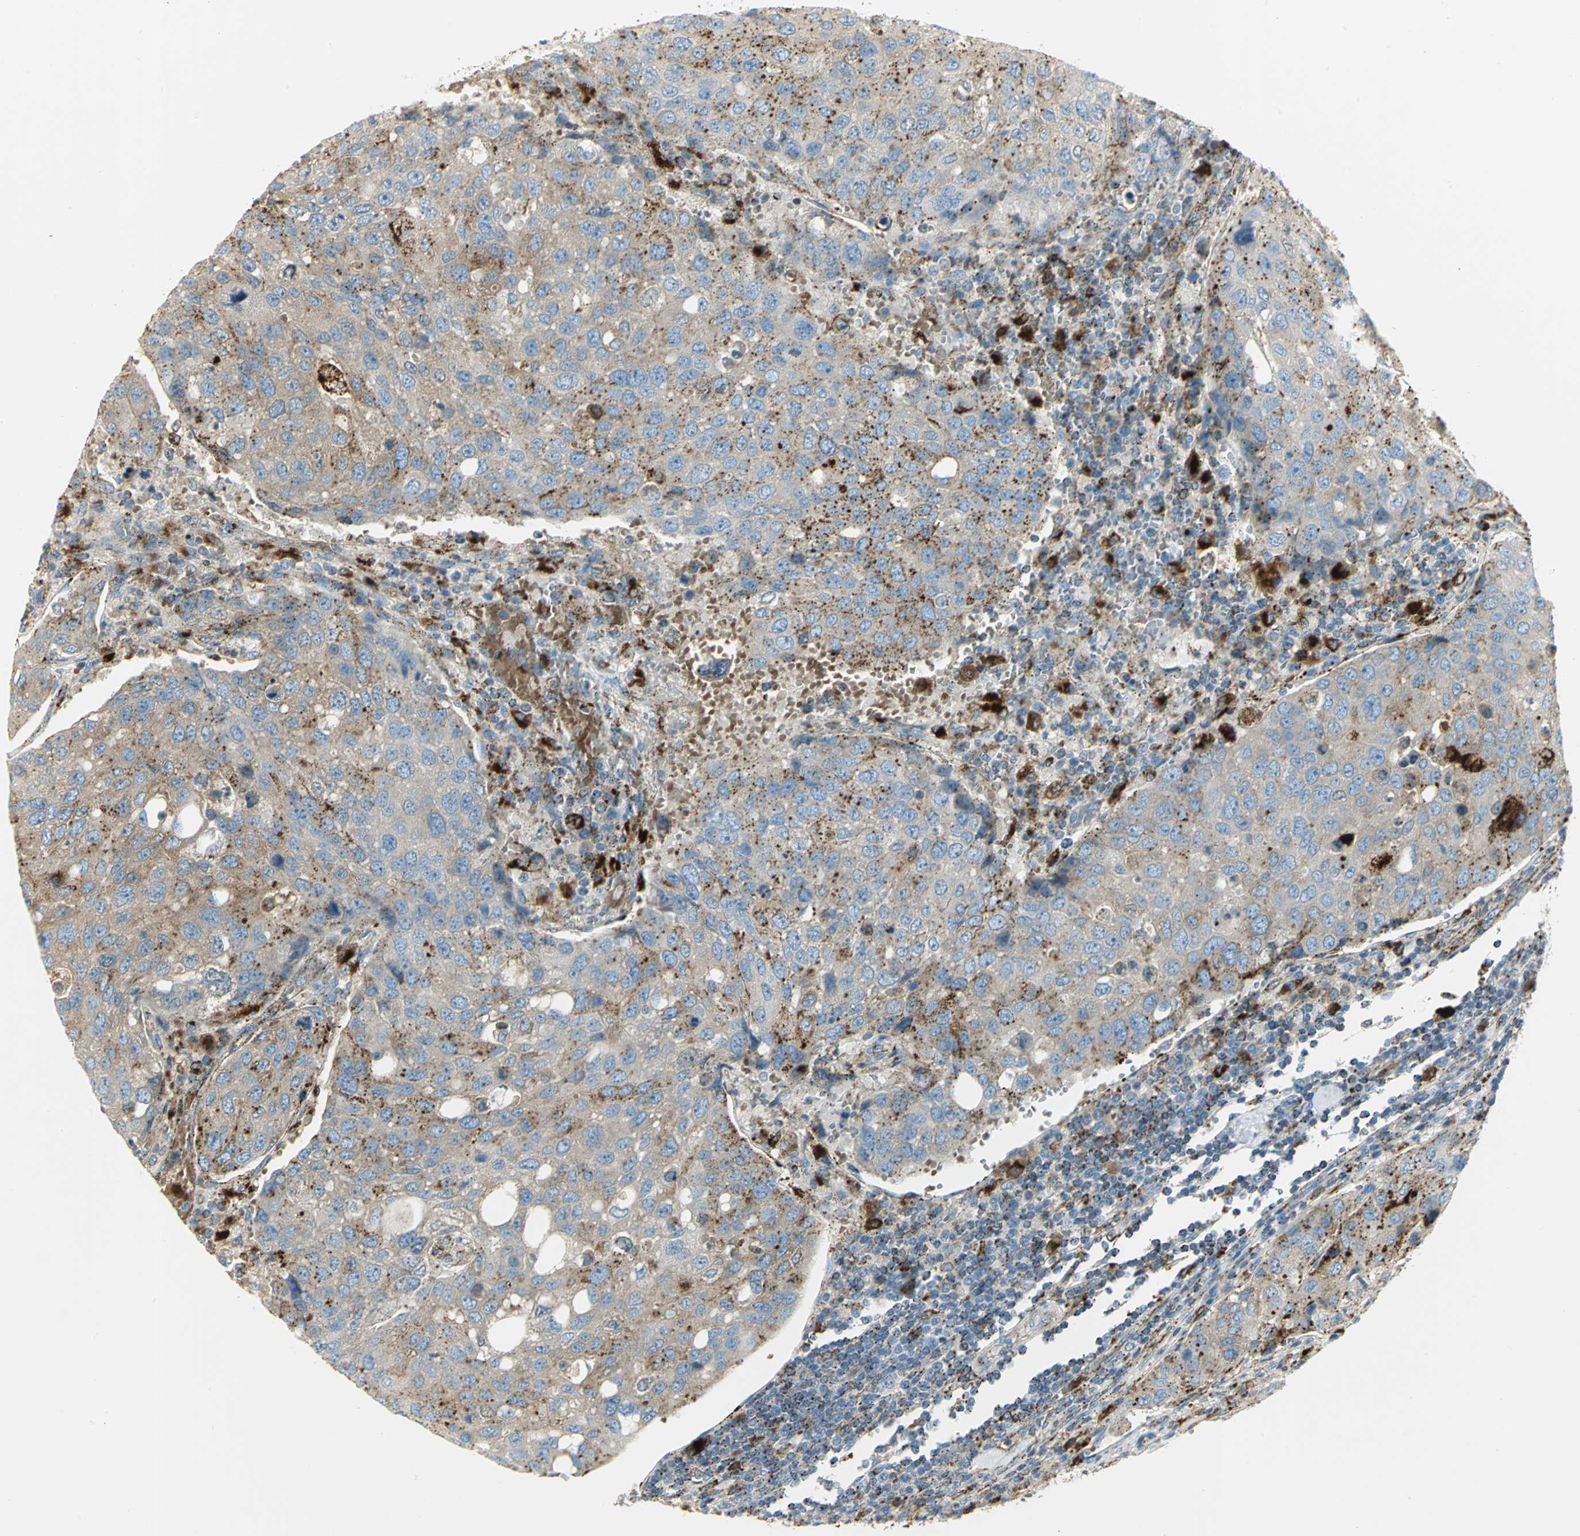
{"staining": {"intensity": "moderate", "quantity": ">75%", "location": "cytoplasmic/membranous"}, "tissue": "urothelial cancer", "cell_type": "Tumor cells", "image_type": "cancer", "snomed": [{"axis": "morphology", "description": "Urothelial carcinoma, High grade"}, {"axis": "topography", "description": "Lymph node"}, {"axis": "topography", "description": "Urinary bladder"}], "caption": "Immunohistochemical staining of human urothelial cancer reveals moderate cytoplasmic/membranous protein positivity in approximately >75% of tumor cells.", "gene": "ARSA", "patient": {"sex": "male", "age": 51}}